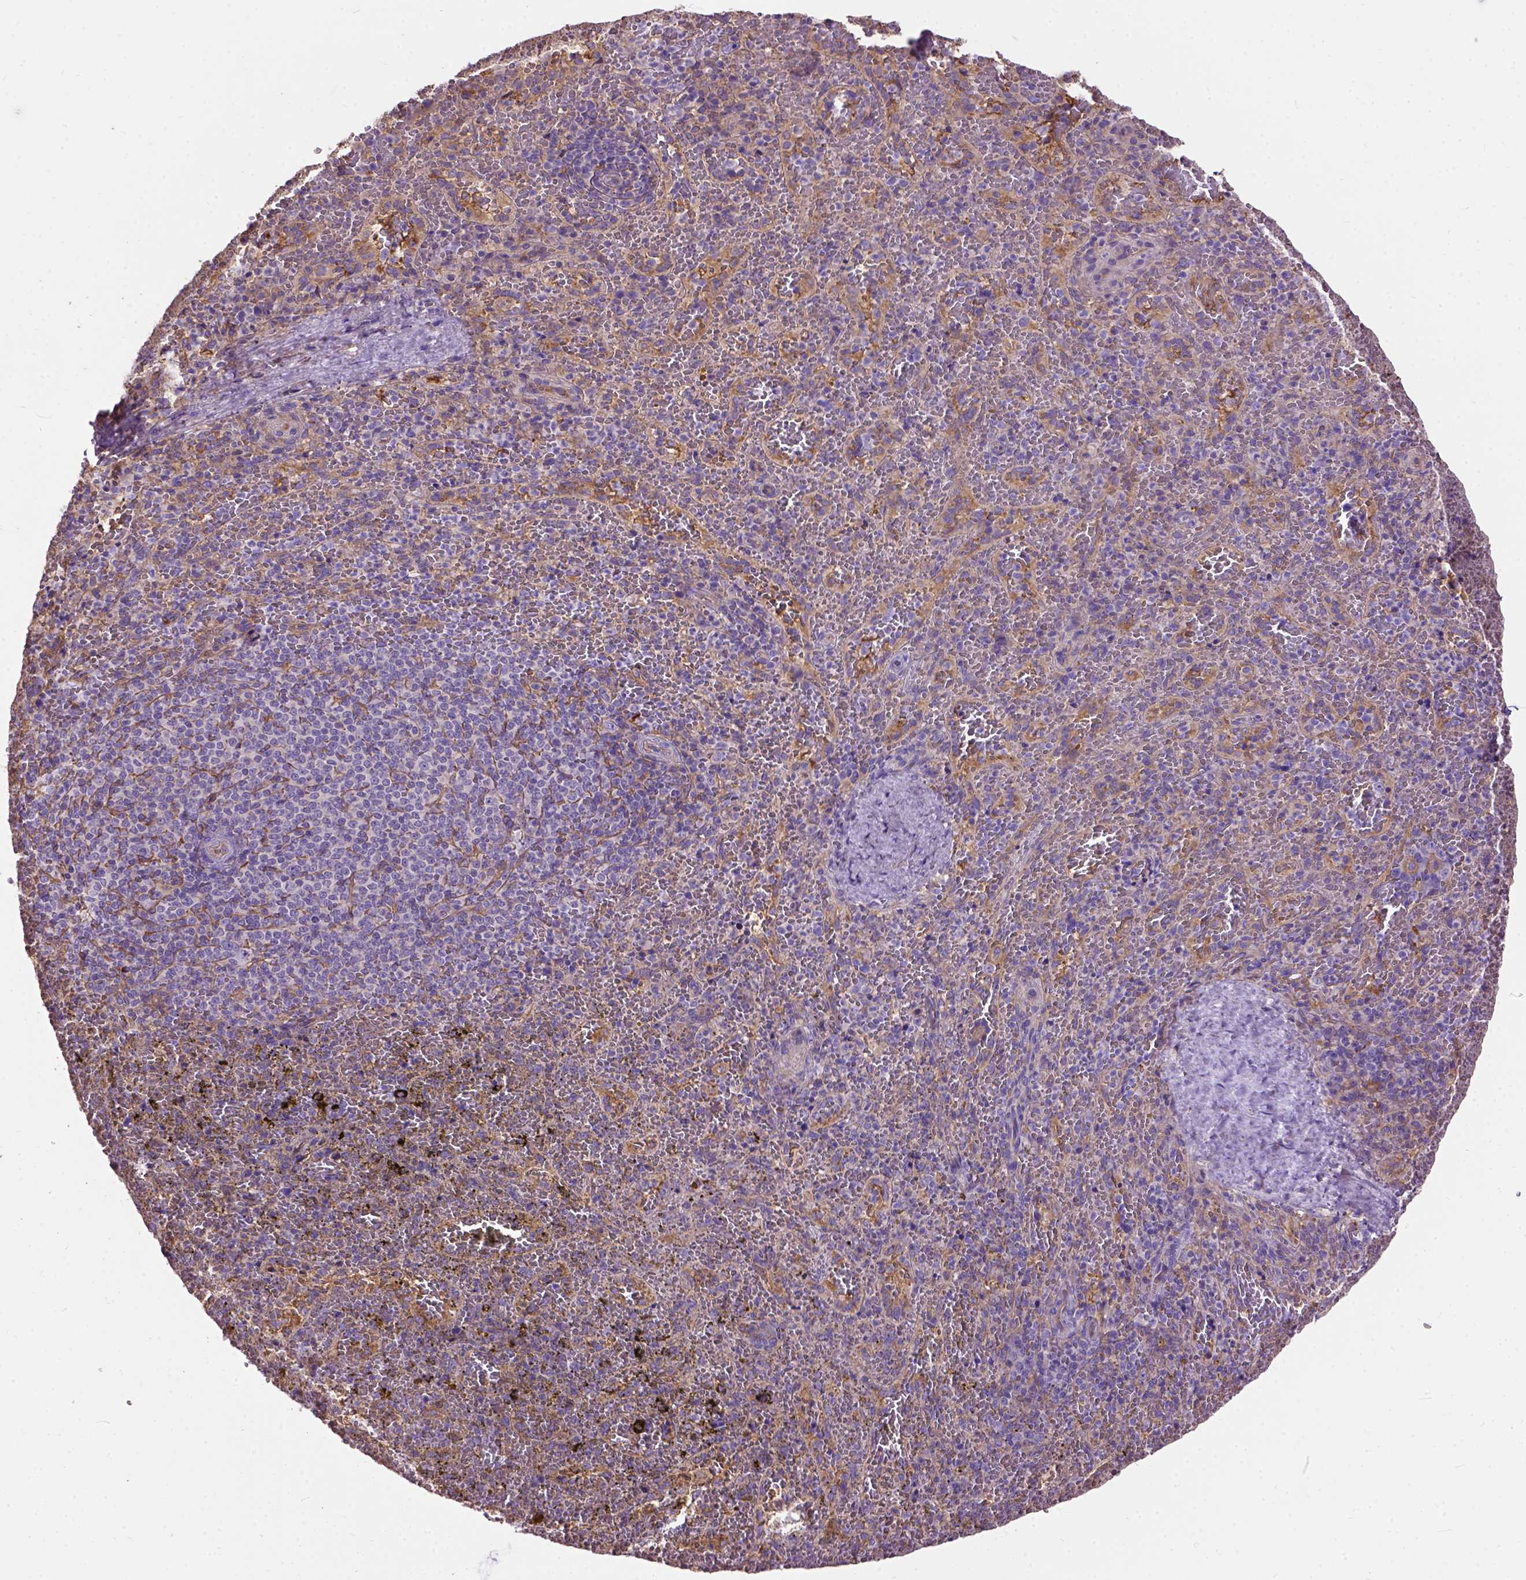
{"staining": {"intensity": "moderate", "quantity": "25%-75%", "location": "cytoplasmic/membranous"}, "tissue": "spleen", "cell_type": "Cells in red pulp", "image_type": "normal", "snomed": [{"axis": "morphology", "description": "Normal tissue, NOS"}, {"axis": "topography", "description": "Spleen"}], "caption": "High-power microscopy captured an immunohistochemistry (IHC) micrograph of normal spleen, revealing moderate cytoplasmic/membranous staining in about 25%-75% of cells in red pulp.", "gene": "SEMA4F", "patient": {"sex": "female", "age": 50}}